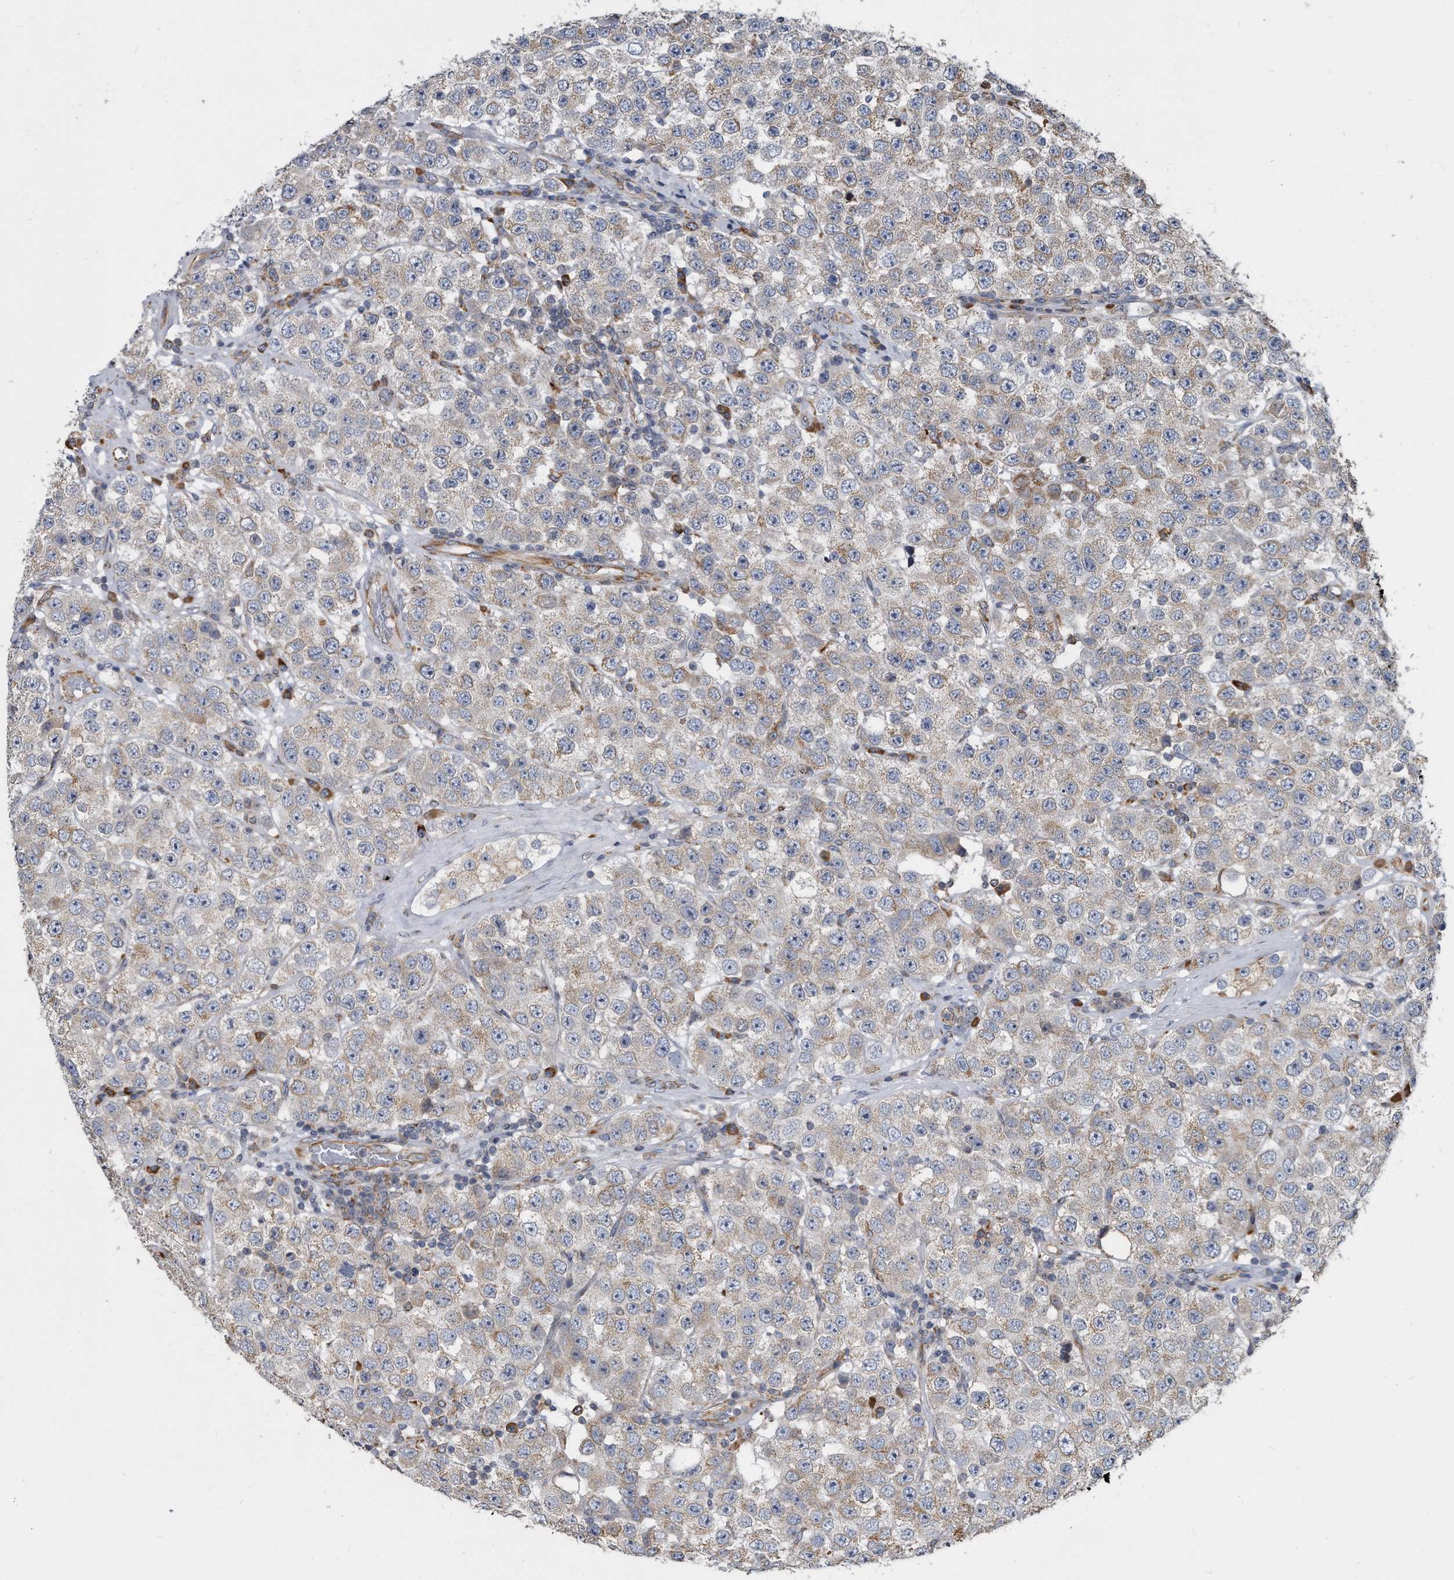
{"staining": {"intensity": "weak", "quantity": ">75%", "location": "cytoplasmic/membranous"}, "tissue": "testis cancer", "cell_type": "Tumor cells", "image_type": "cancer", "snomed": [{"axis": "morphology", "description": "Seminoma, NOS"}, {"axis": "topography", "description": "Testis"}], "caption": "Immunohistochemistry (IHC) micrograph of neoplastic tissue: human testis cancer stained using immunohistochemistry exhibits low levels of weak protein expression localized specifically in the cytoplasmic/membranous of tumor cells, appearing as a cytoplasmic/membranous brown color.", "gene": "CCDC47", "patient": {"sex": "male", "age": 28}}